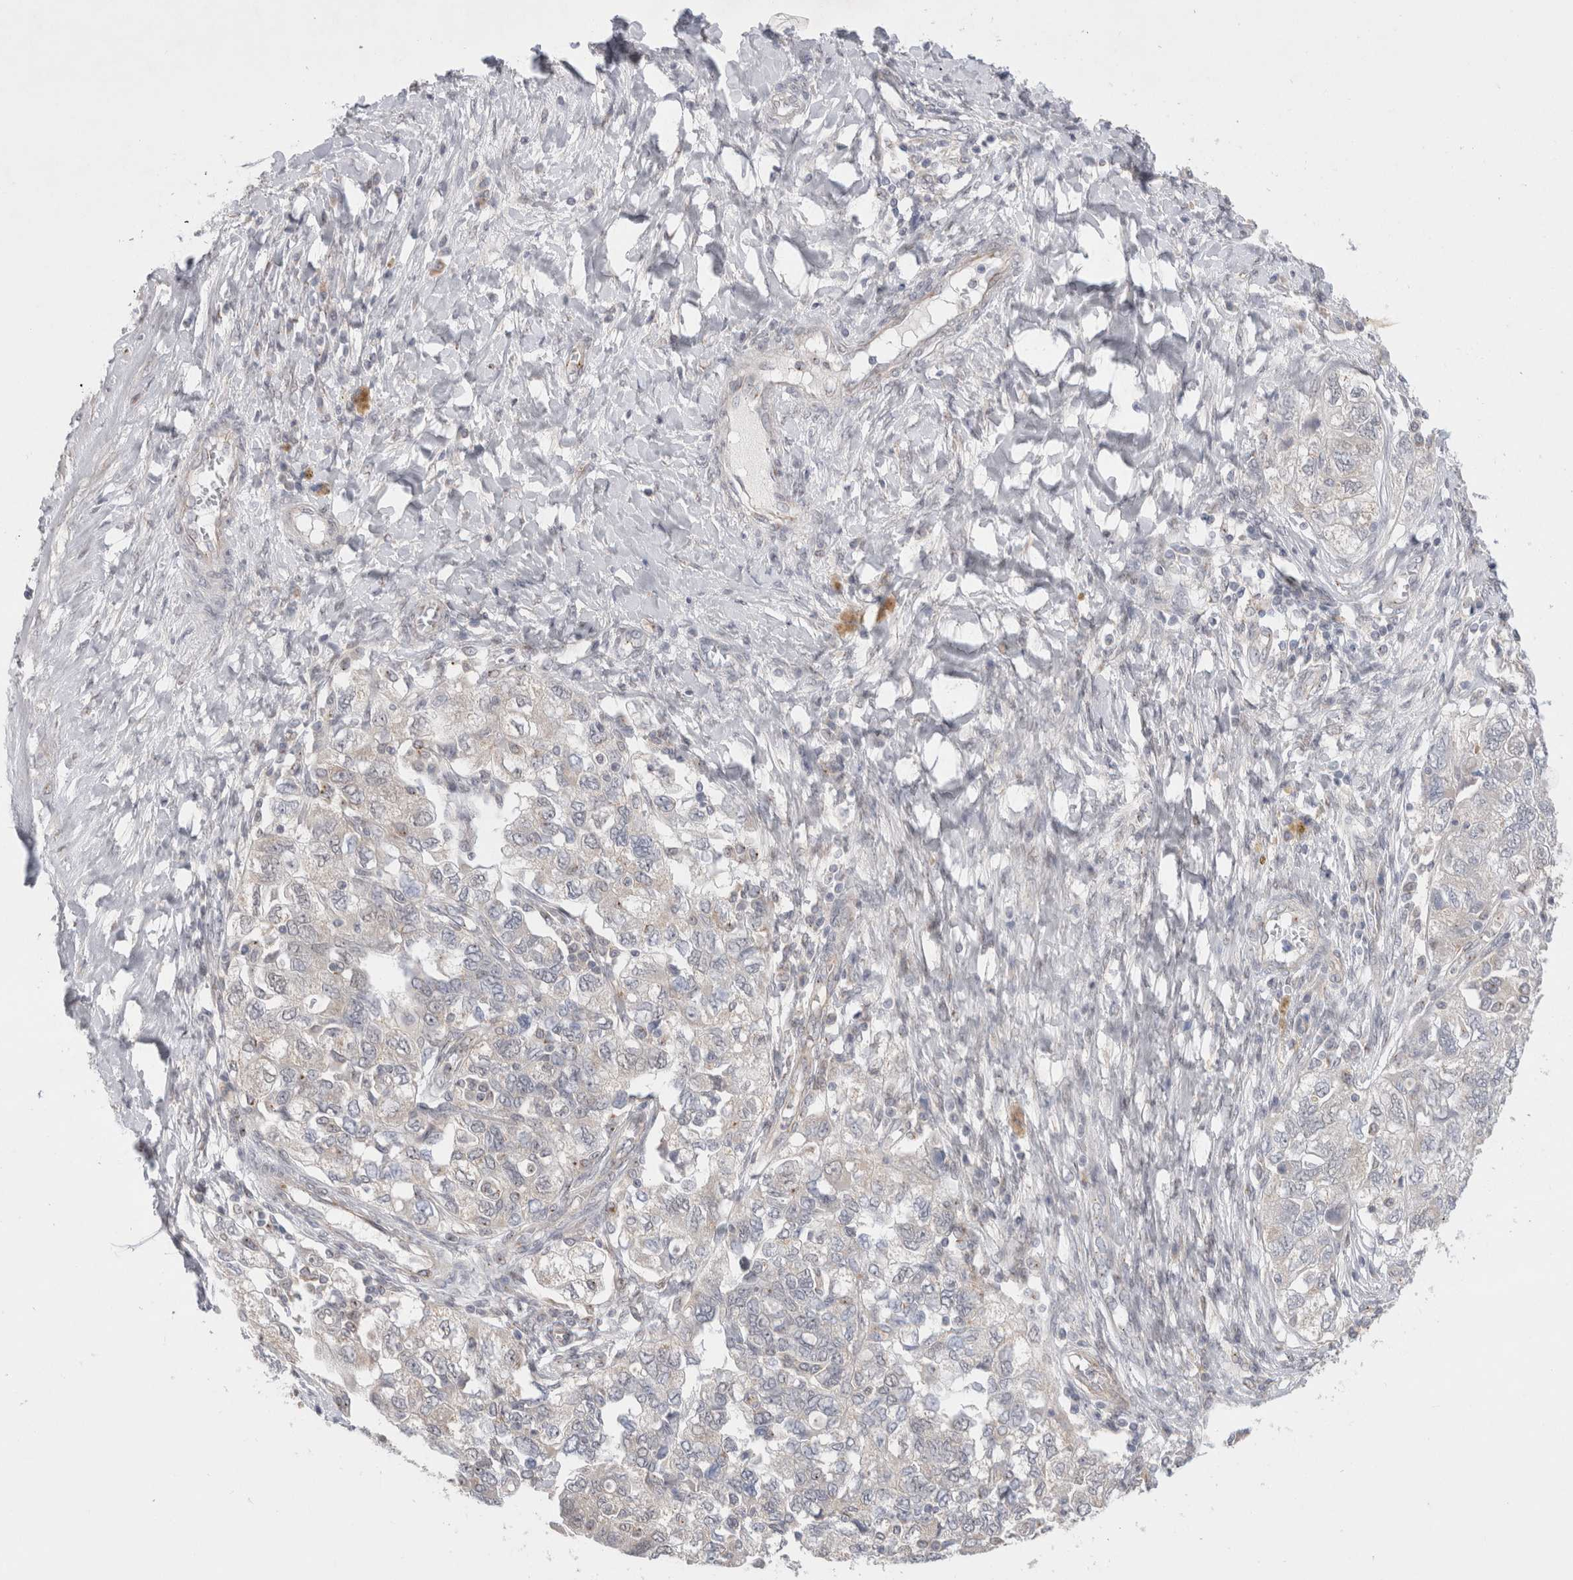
{"staining": {"intensity": "negative", "quantity": "none", "location": "none"}, "tissue": "ovarian cancer", "cell_type": "Tumor cells", "image_type": "cancer", "snomed": [{"axis": "morphology", "description": "Carcinoma, NOS"}, {"axis": "morphology", "description": "Cystadenocarcinoma, serous, NOS"}, {"axis": "topography", "description": "Ovary"}], "caption": "Tumor cells show no significant protein expression in ovarian cancer.", "gene": "BICD2", "patient": {"sex": "female", "age": 69}}